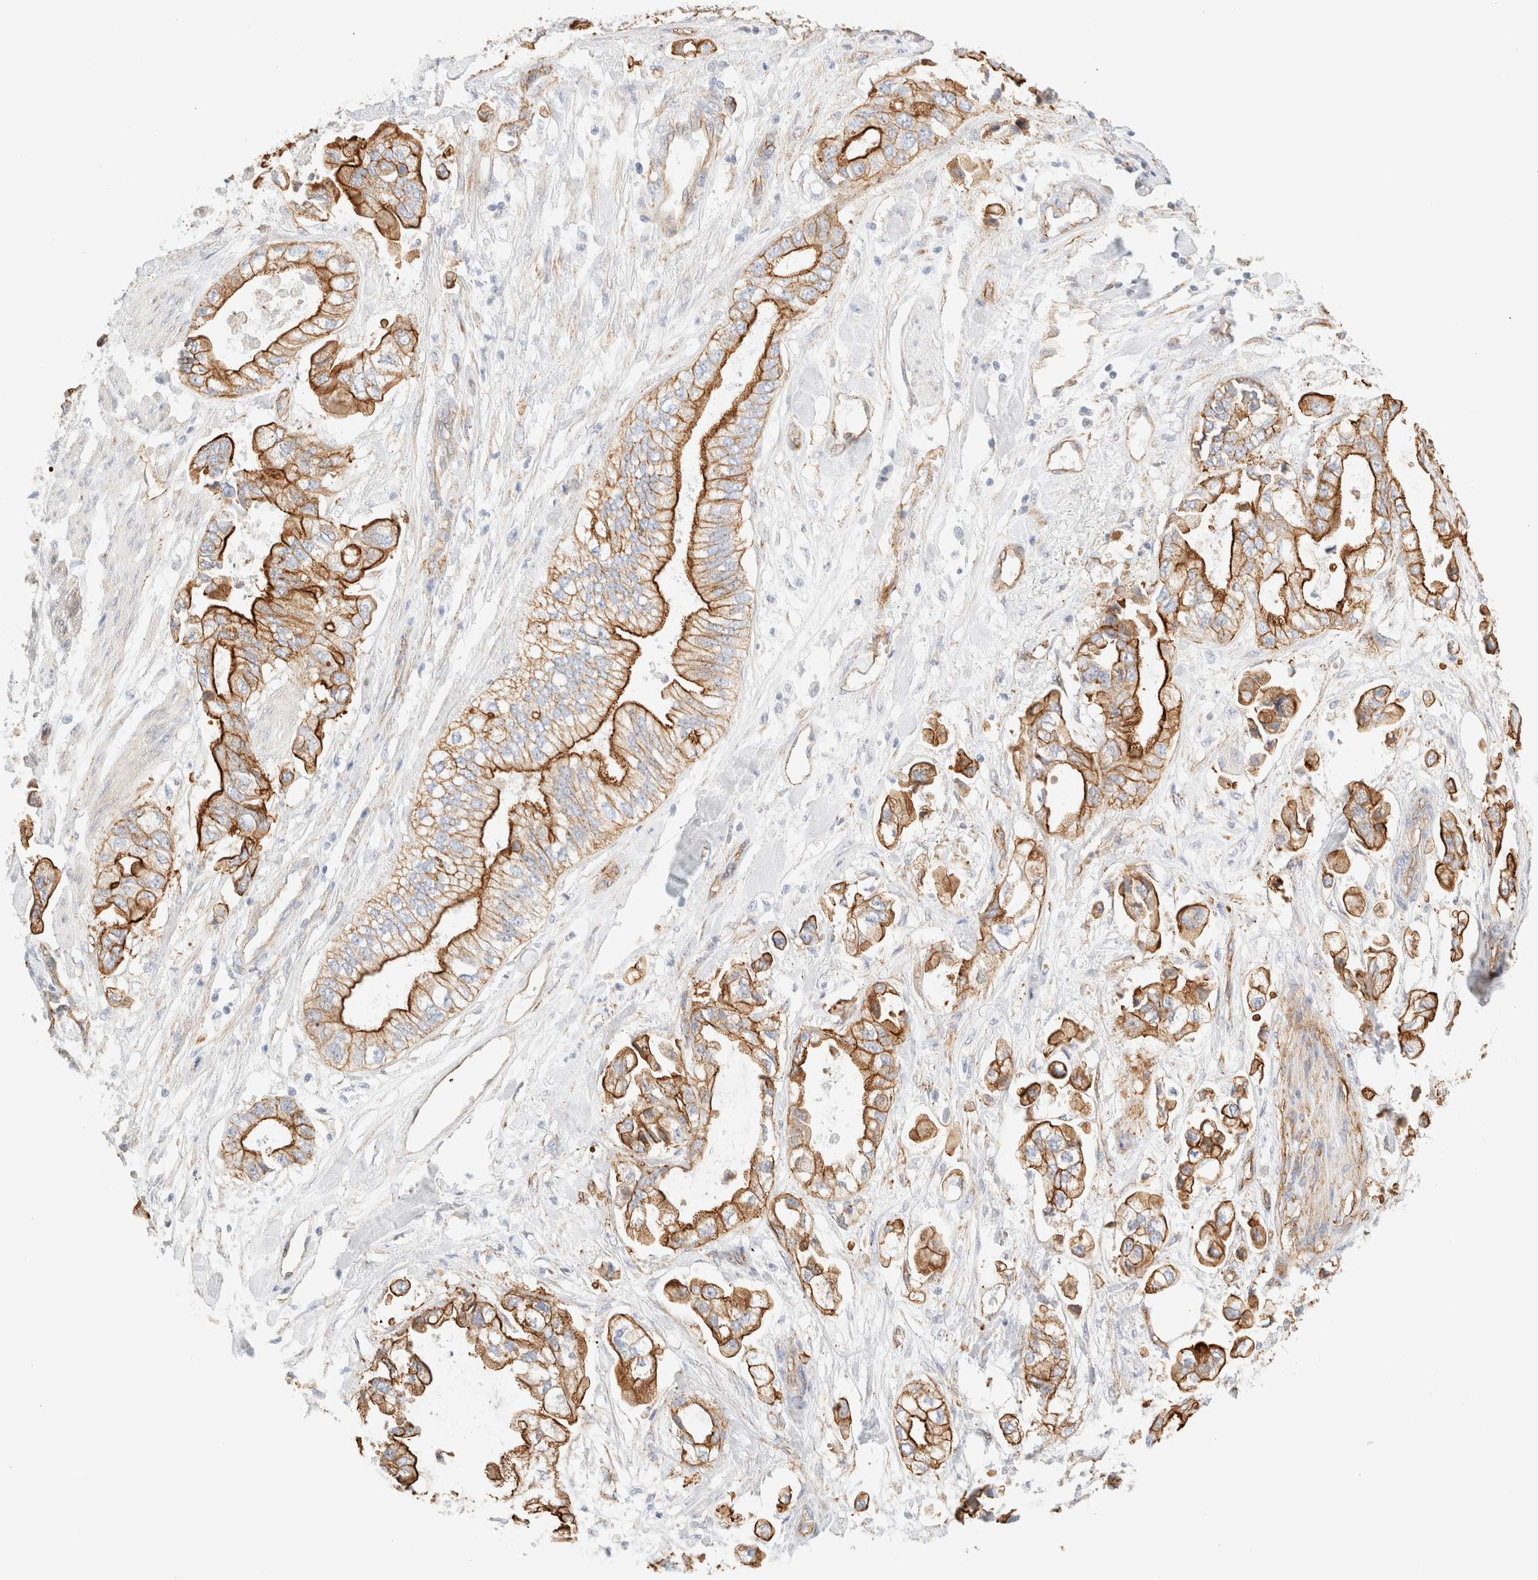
{"staining": {"intensity": "strong", "quantity": ">75%", "location": "cytoplasmic/membranous"}, "tissue": "stomach cancer", "cell_type": "Tumor cells", "image_type": "cancer", "snomed": [{"axis": "morphology", "description": "Normal tissue, NOS"}, {"axis": "morphology", "description": "Adenocarcinoma, NOS"}, {"axis": "topography", "description": "Stomach"}], "caption": "Immunohistochemistry micrograph of neoplastic tissue: human stomach adenocarcinoma stained using immunohistochemistry displays high levels of strong protein expression localized specifically in the cytoplasmic/membranous of tumor cells, appearing as a cytoplasmic/membranous brown color.", "gene": "CYB5R4", "patient": {"sex": "male", "age": 62}}